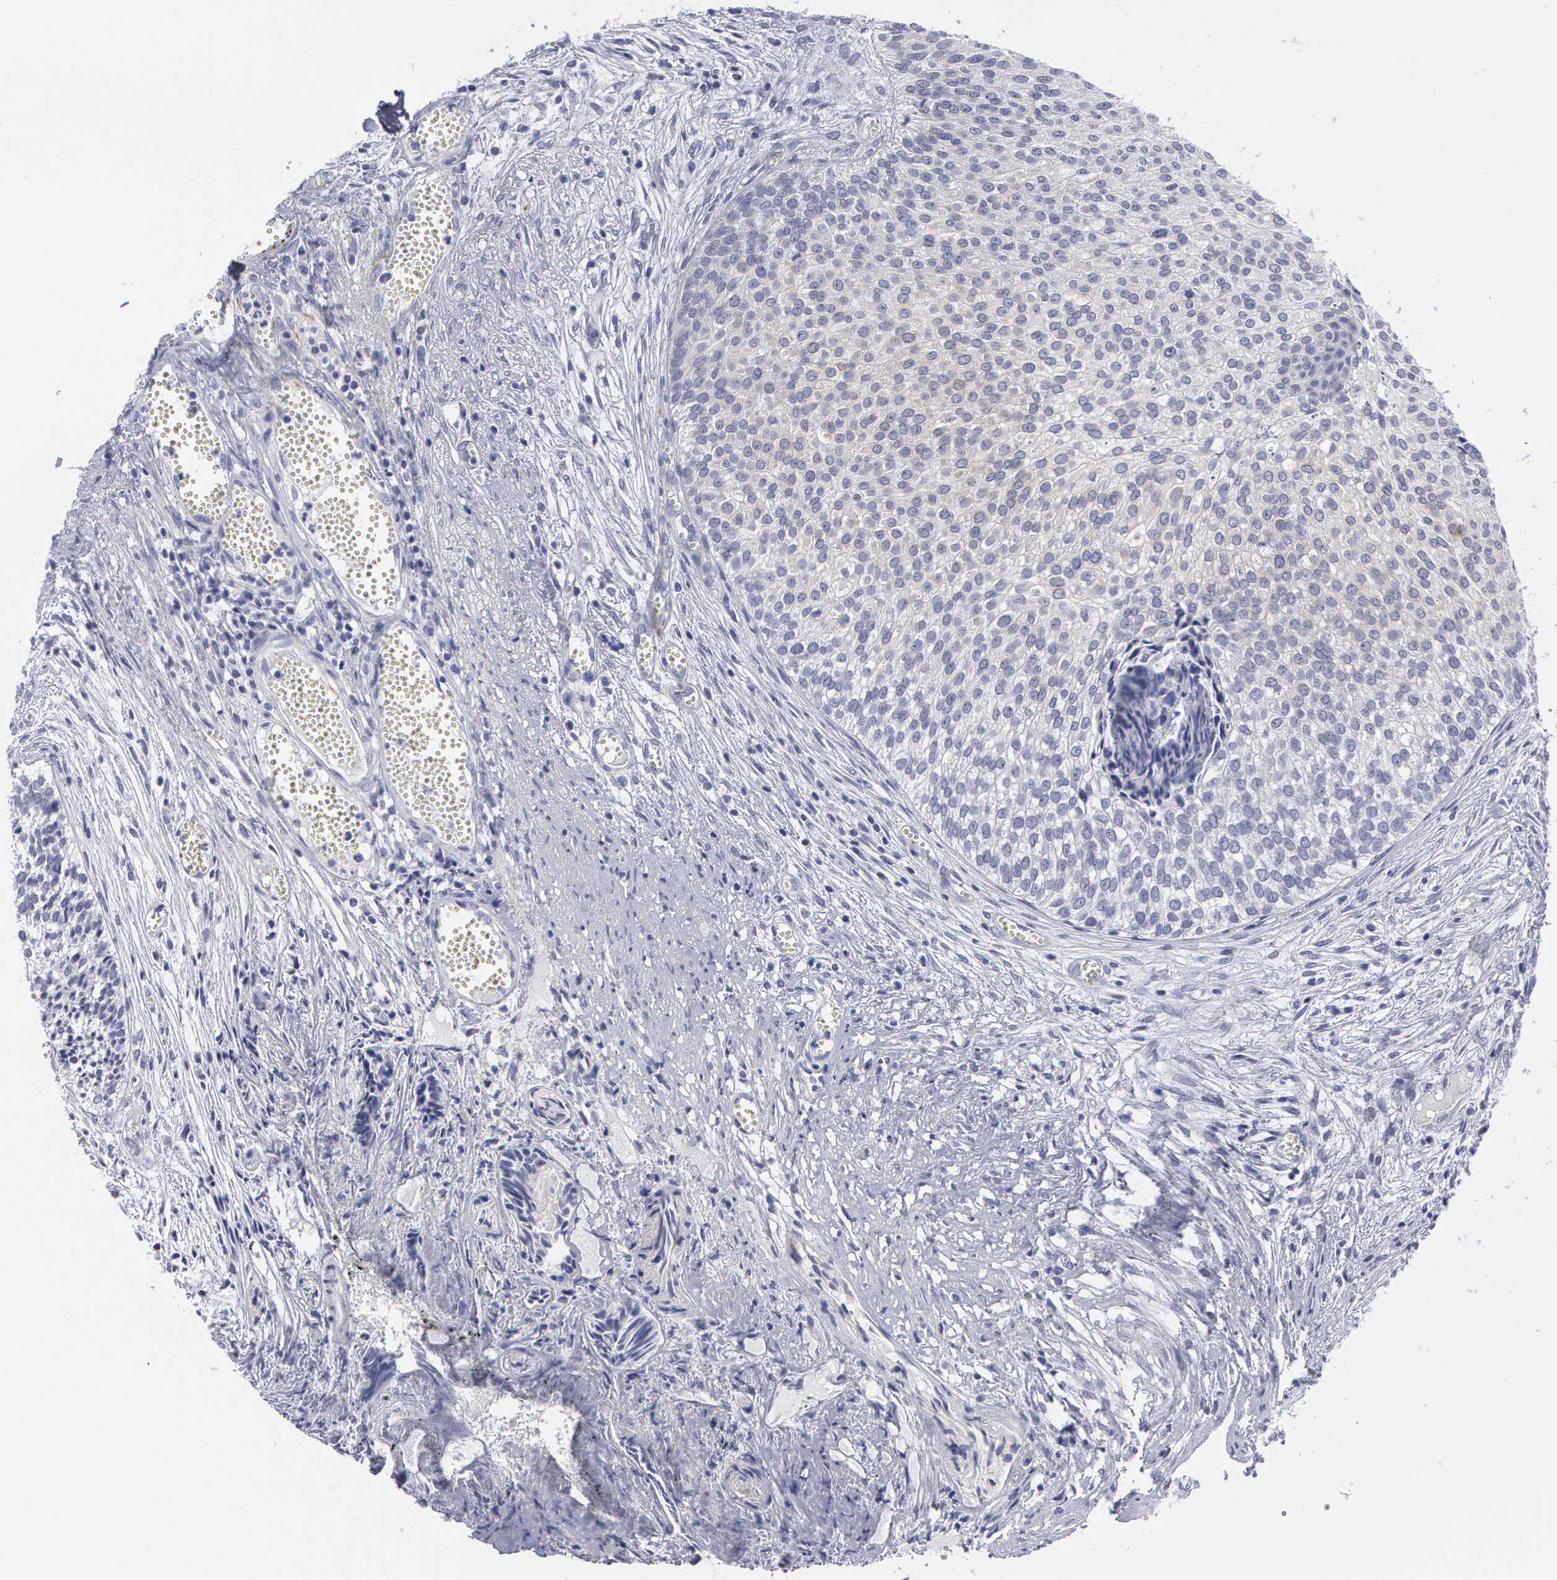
{"staining": {"intensity": "negative", "quantity": "none", "location": "none"}, "tissue": "urothelial cancer", "cell_type": "Tumor cells", "image_type": "cancer", "snomed": [{"axis": "morphology", "description": "Urothelial carcinoma, Low grade"}, {"axis": "topography", "description": "Urinary bladder"}], "caption": "High magnification brightfield microscopy of urothelial carcinoma (low-grade) stained with DAB (brown) and counterstained with hematoxylin (blue): tumor cells show no significant expression.", "gene": "SMC1B", "patient": {"sex": "male", "age": 84}}